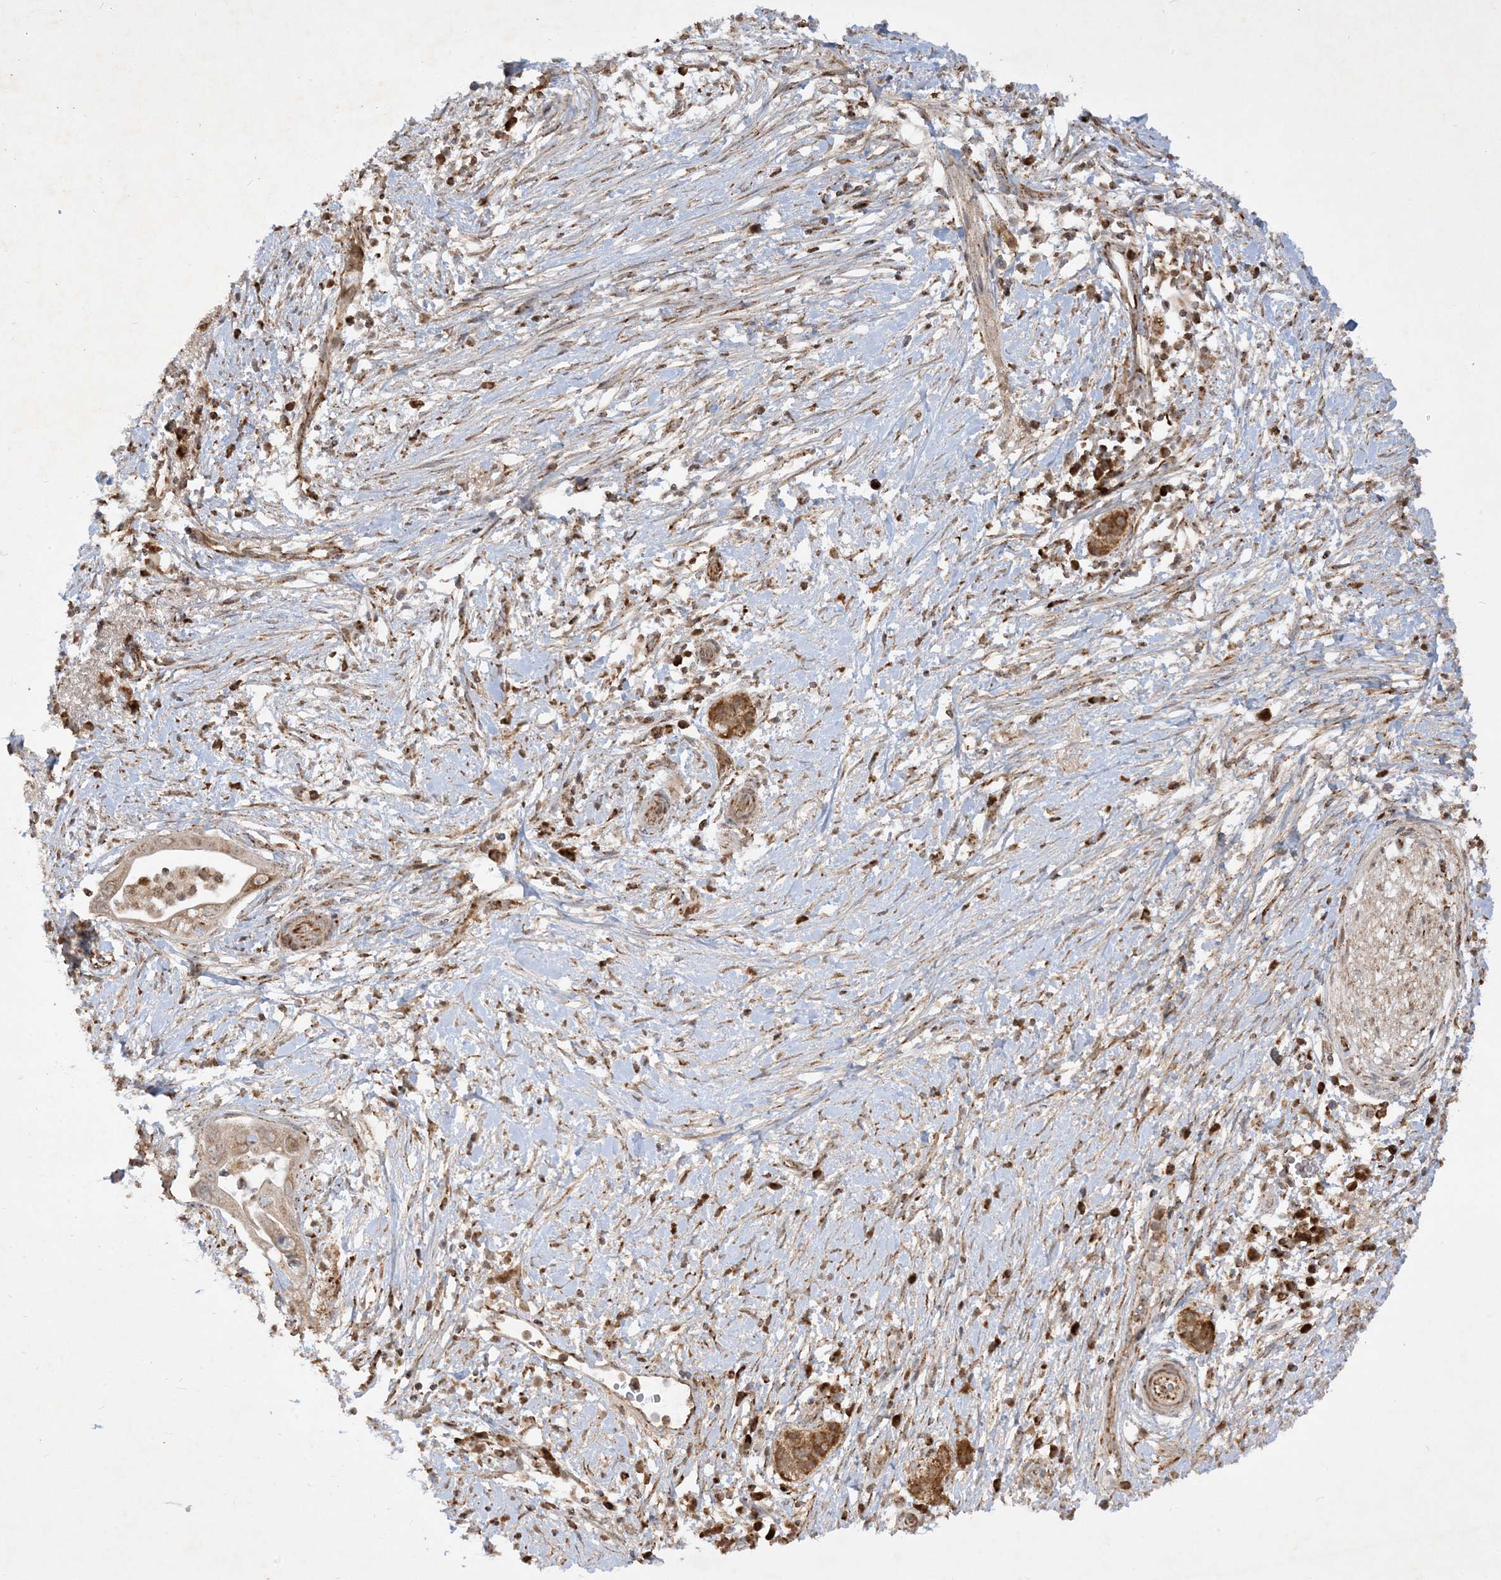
{"staining": {"intensity": "moderate", "quantity": ">75%", "location": "cytoplasmic/membranous"}, "tissue": "pancreatic cancer", "cell_type": "Tumor cells", "image_type": "cancer", "snomed": [{"axis": "morphology", "description": "Adenocarcinoma, NOS"}, {"axis": "topography", "description": "Pancreas"}], "caption": "This photomicrograph reveals immunohistochemistry (IHC) staining of human pancreatic cancer (adenocarcinoma), with medium moderate cytoplasmic/membranous expression in about >75% of tumor cells.", "gene": "NDUFAF3", "patient": {"sex": "male", "age": 68}}